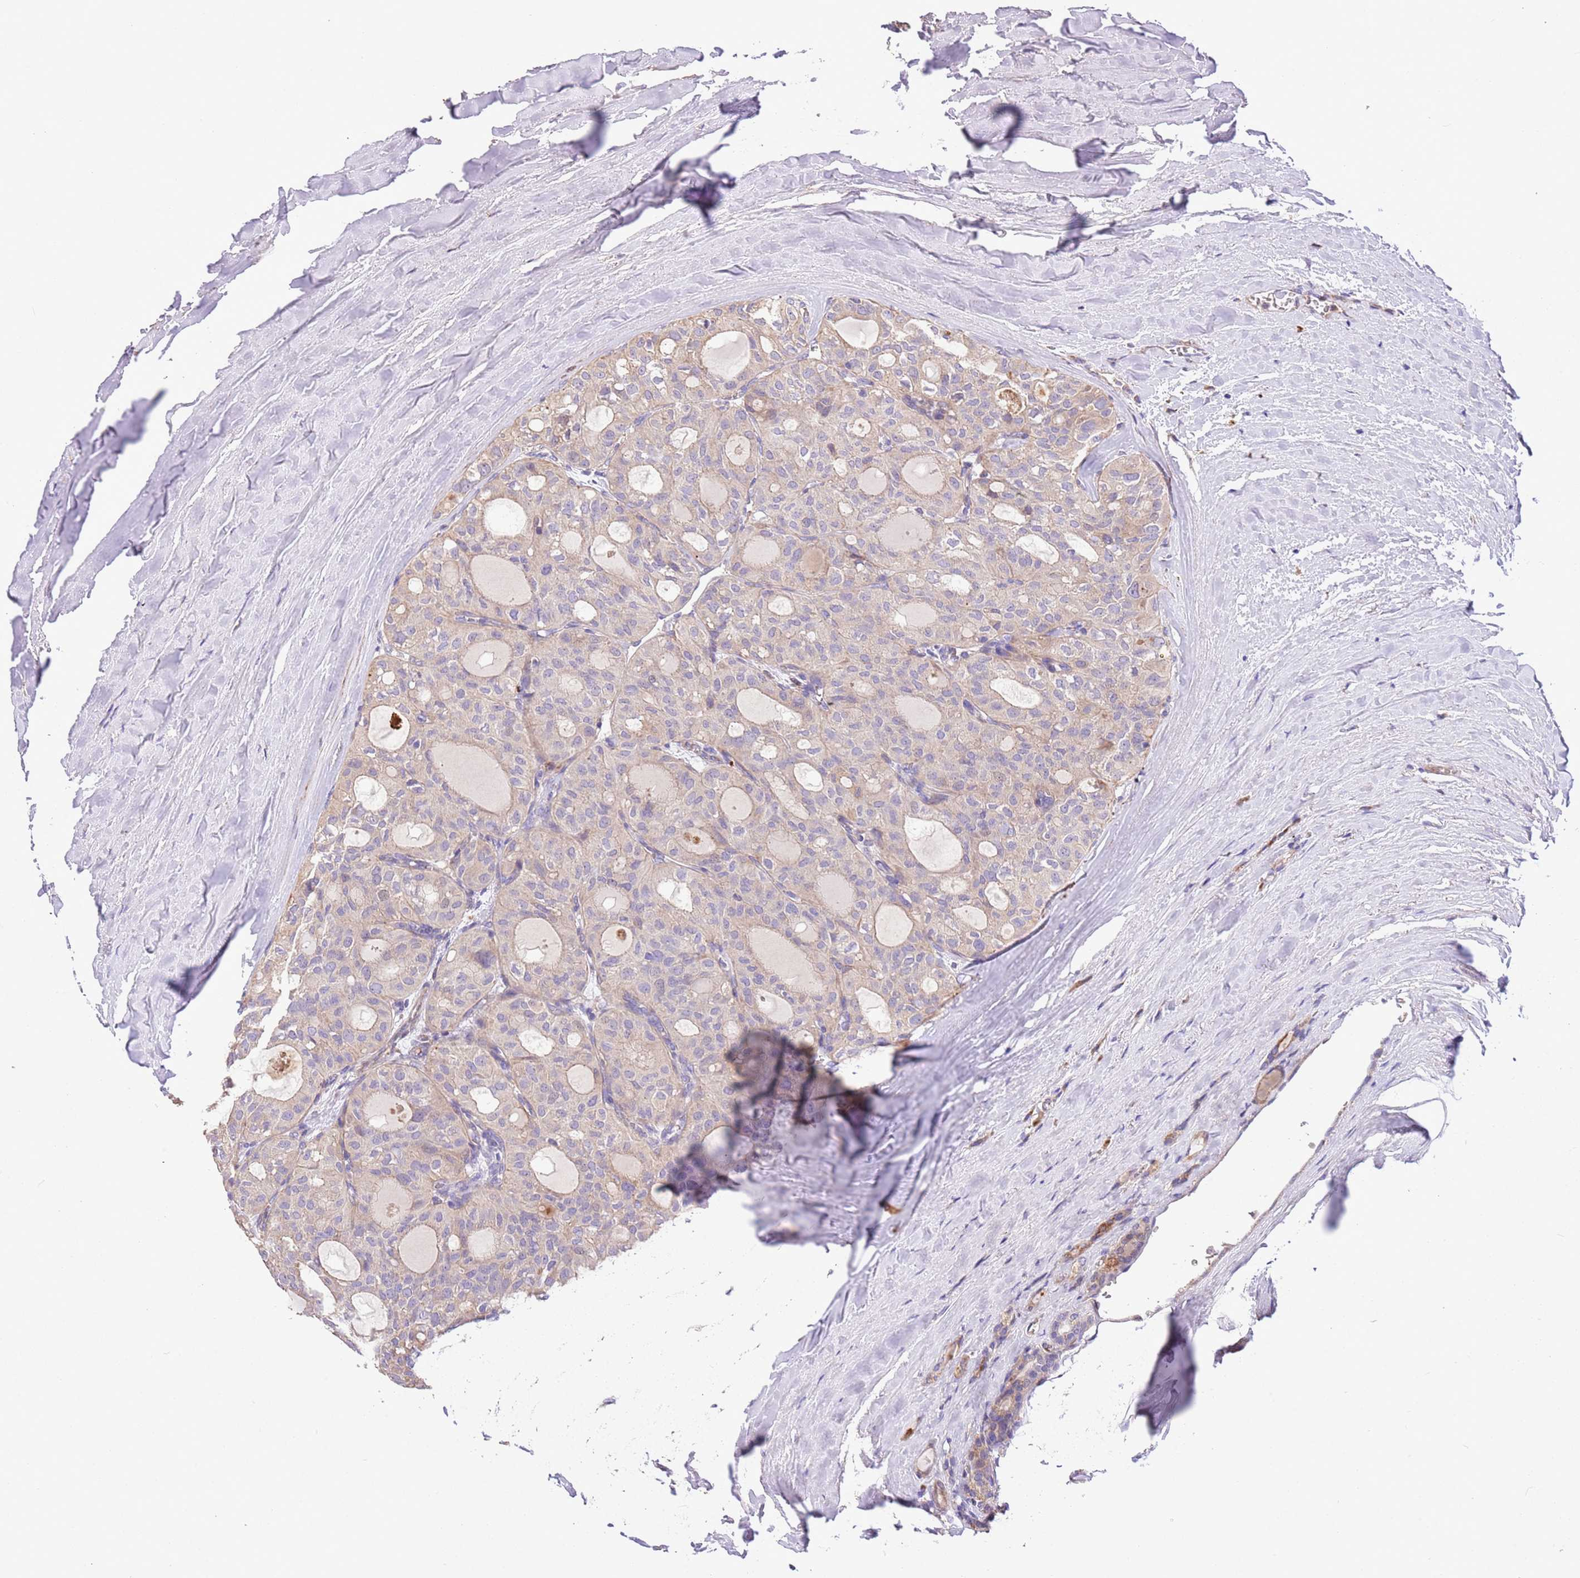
{"staining": {"intensity": "weak", "quantity": "25%-75%", "location": "cytoplasmic/membranous"}, "tissue": "thyroid cancer", "cell_type": "Tumor cells", "image_type": "cancer", "snomed": [{"axis": "morphology", "description": "Follicular adenoma carcinoma, NOS"}, {"axis": "topography", "description": "Thyroid gland"}], "caption": "About 25%-75% of tumor cells in human follicular adenoma carcinoma (thyroid) reveal weak cytoplasmic/membranous protein expression as visualized by brown immunohistochemical staining.", "gene": "PIGA", "patient": {"sex": "male", "age": 75}}